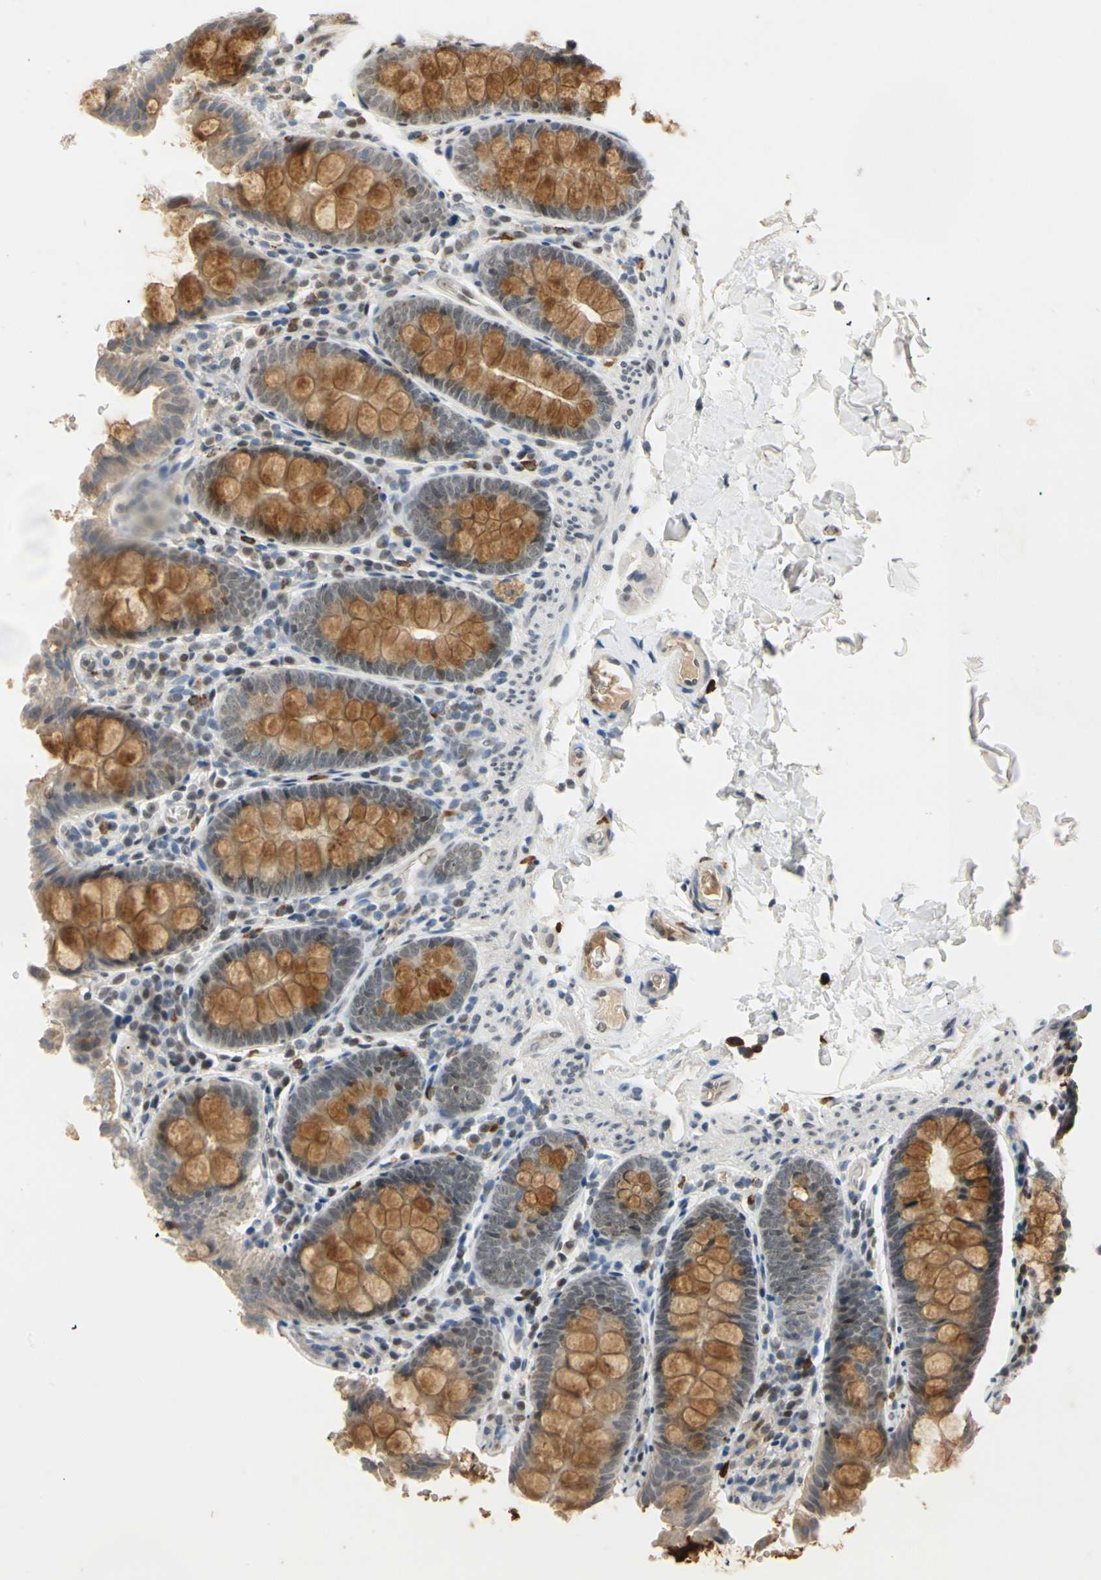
{"staining": {"intensity": "negative", "quantity": "none", "location": "none"}, "tissue": "colon", "cell_type": "Endothelial cells", "image_type": "normal", "snomed": [{"axis": "morphology", "description": "Normal tissue, NOS"}, {"axis": "topography", "description": "Colon"}], "caption": "Immunohistochemistry histopathology image of unremarkable human colon stained for a protein (brown), which displays no expression in endothelial cells. (DAB immunohistochemistry, high magnification).", "gene": "RIOX2", "patient": {"sex": "female", "age": 61}}